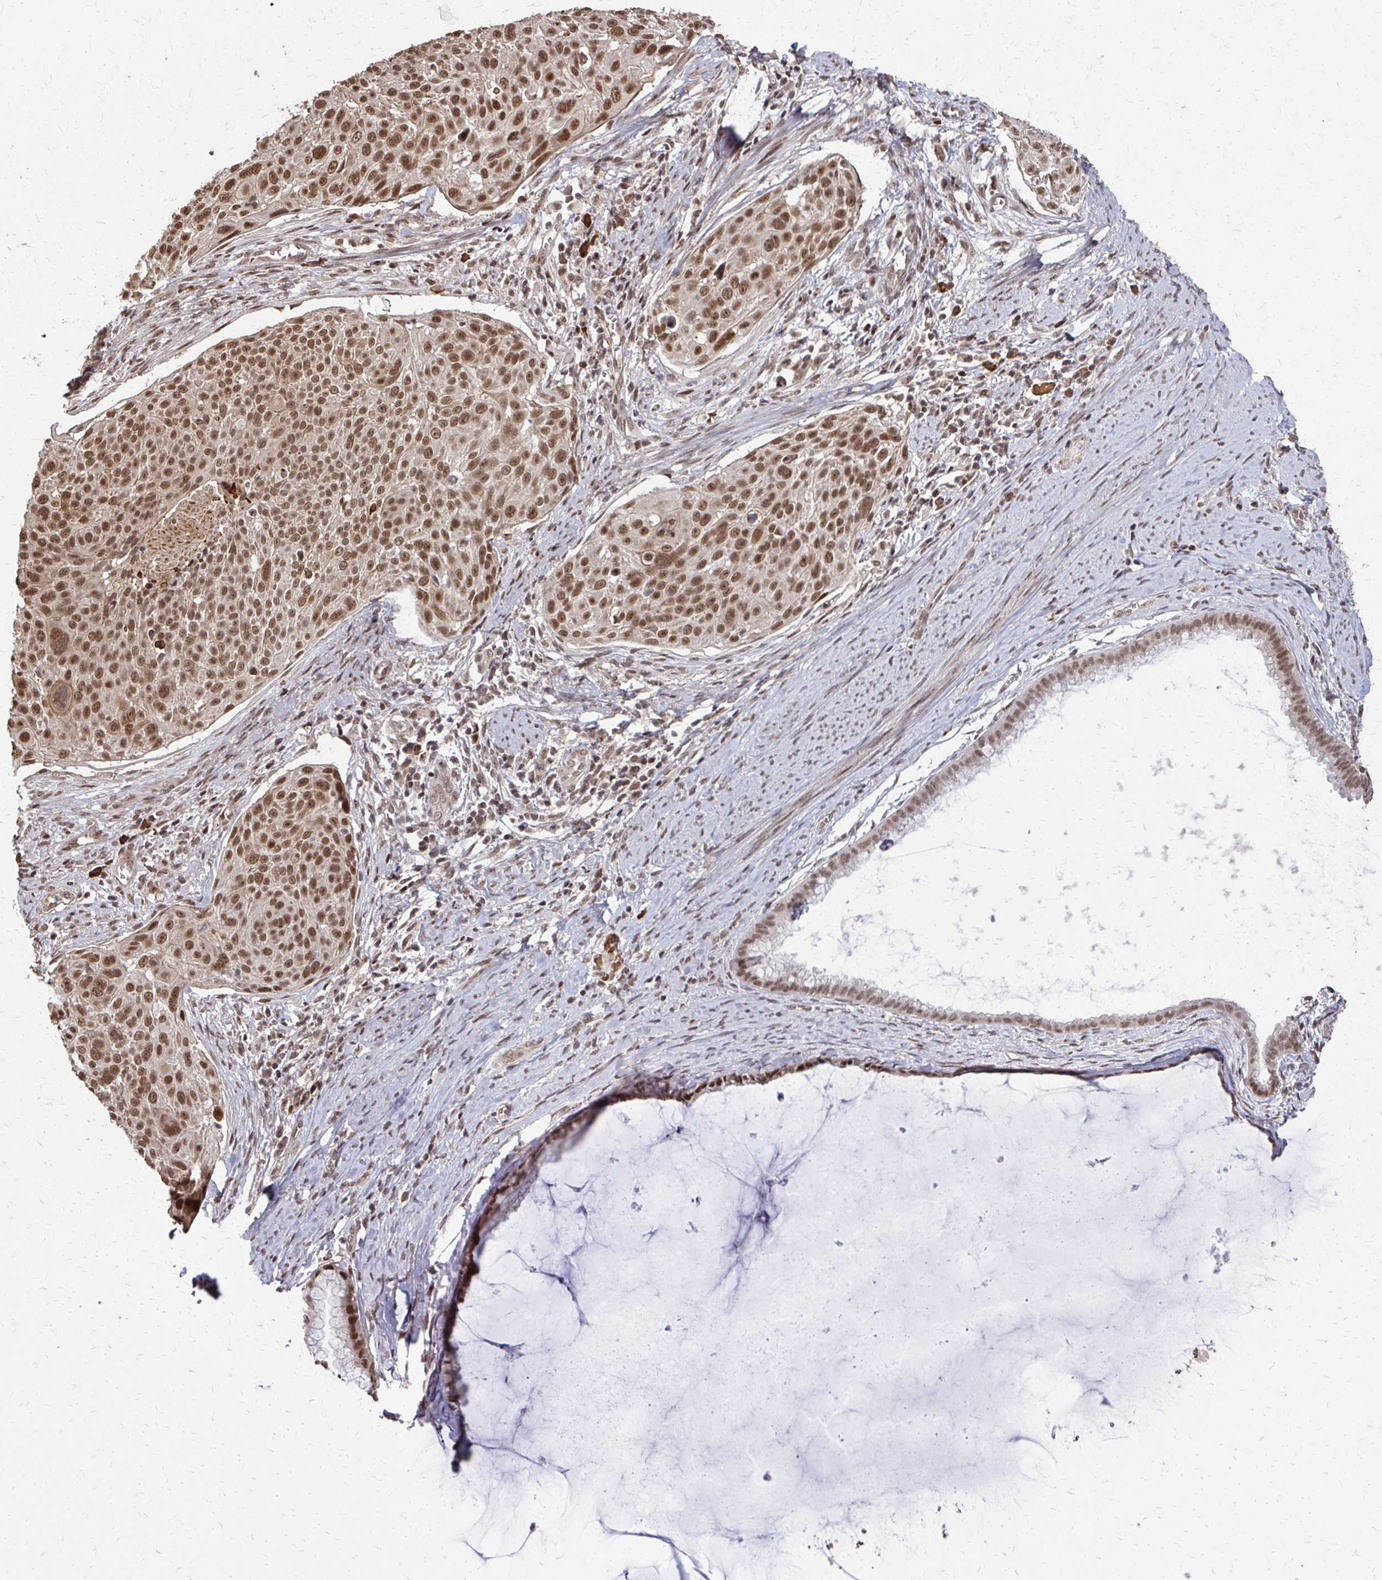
{"staining": {"intensity": "moderate", "quantity": ">75%", "location": "nuclear"}, "tissue": "cervical cancer", "cell_type": "Tumor cells", "image_type": "cancer", "snomed": [{"axis": "morphology", "description": "Squamous cell carcinoma, NOS"}, {"axis": "topography", "description": "Cervix"}], "caption": "A histopathology image showing moderate nuclear expression in approximately >75% of tumor cells in cervical cancer (squamous cell carcinoma), as visualized by brown immunohistochemical staining.", "gene": "SS18", "patient": {"sex": "female", "age": 39}}